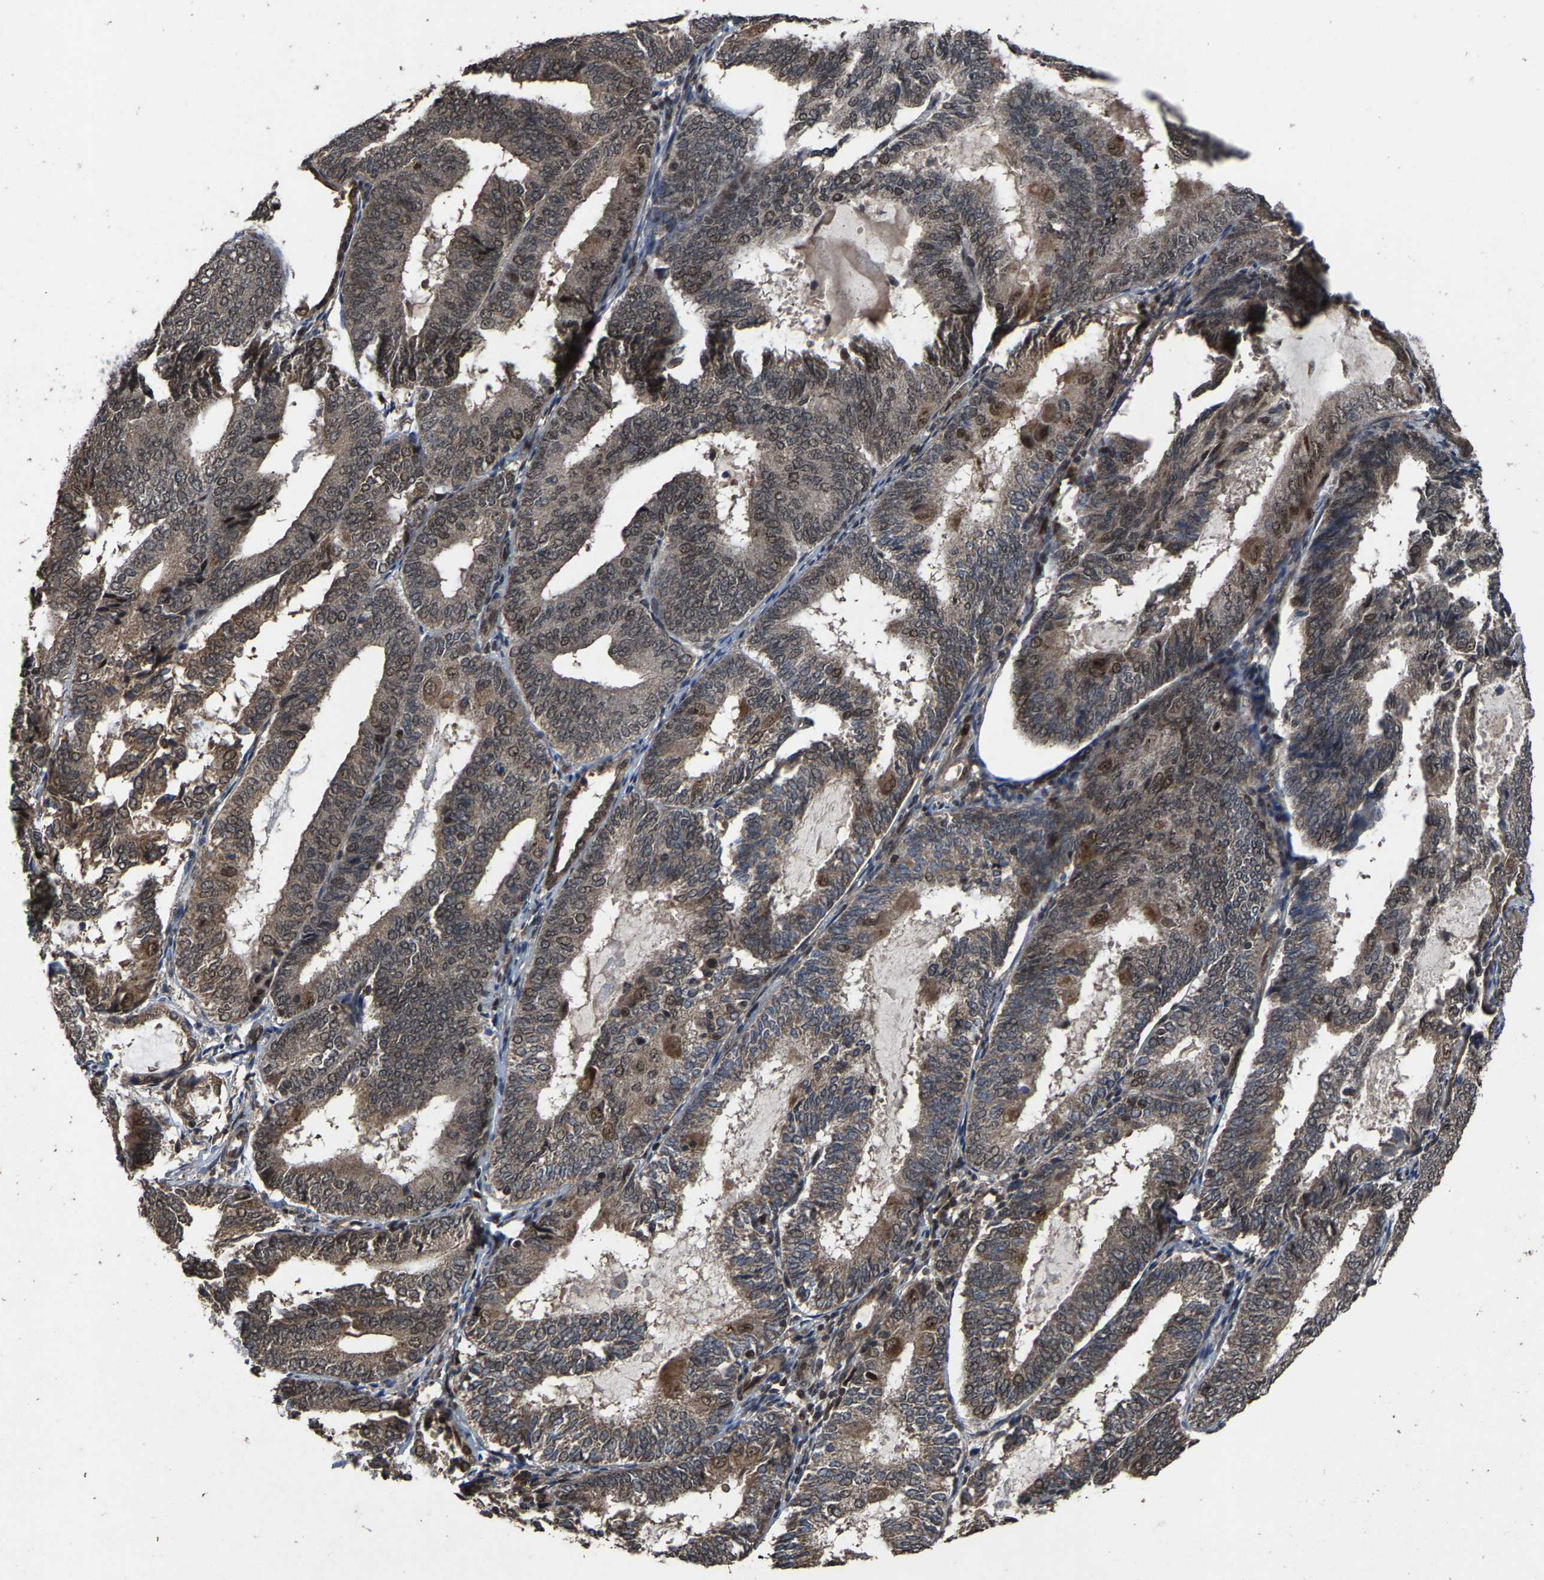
{"staining": {"intensity": "weak", "quantity": ">75%", "location": "cytoplasmic/membranous,nuclear"}, "tissue": "endometrial cancer", "cell_type": "Tumor cells", "image_type": "cancer", "snomed": [{"axis": "morphology", "description": "Adenocarcinoma, NOS"}, {"axis": "topography", "description": "Endometrium"}], "caption": "Human endometrial adenocarcinoma stained with a brown dye reveals weak cytoplasmic/membranous and nuclear positive expression in approximately >75% of tumor cells.", "gene": "HAUS6", "patient": {"sex": "female", "age": 81}}